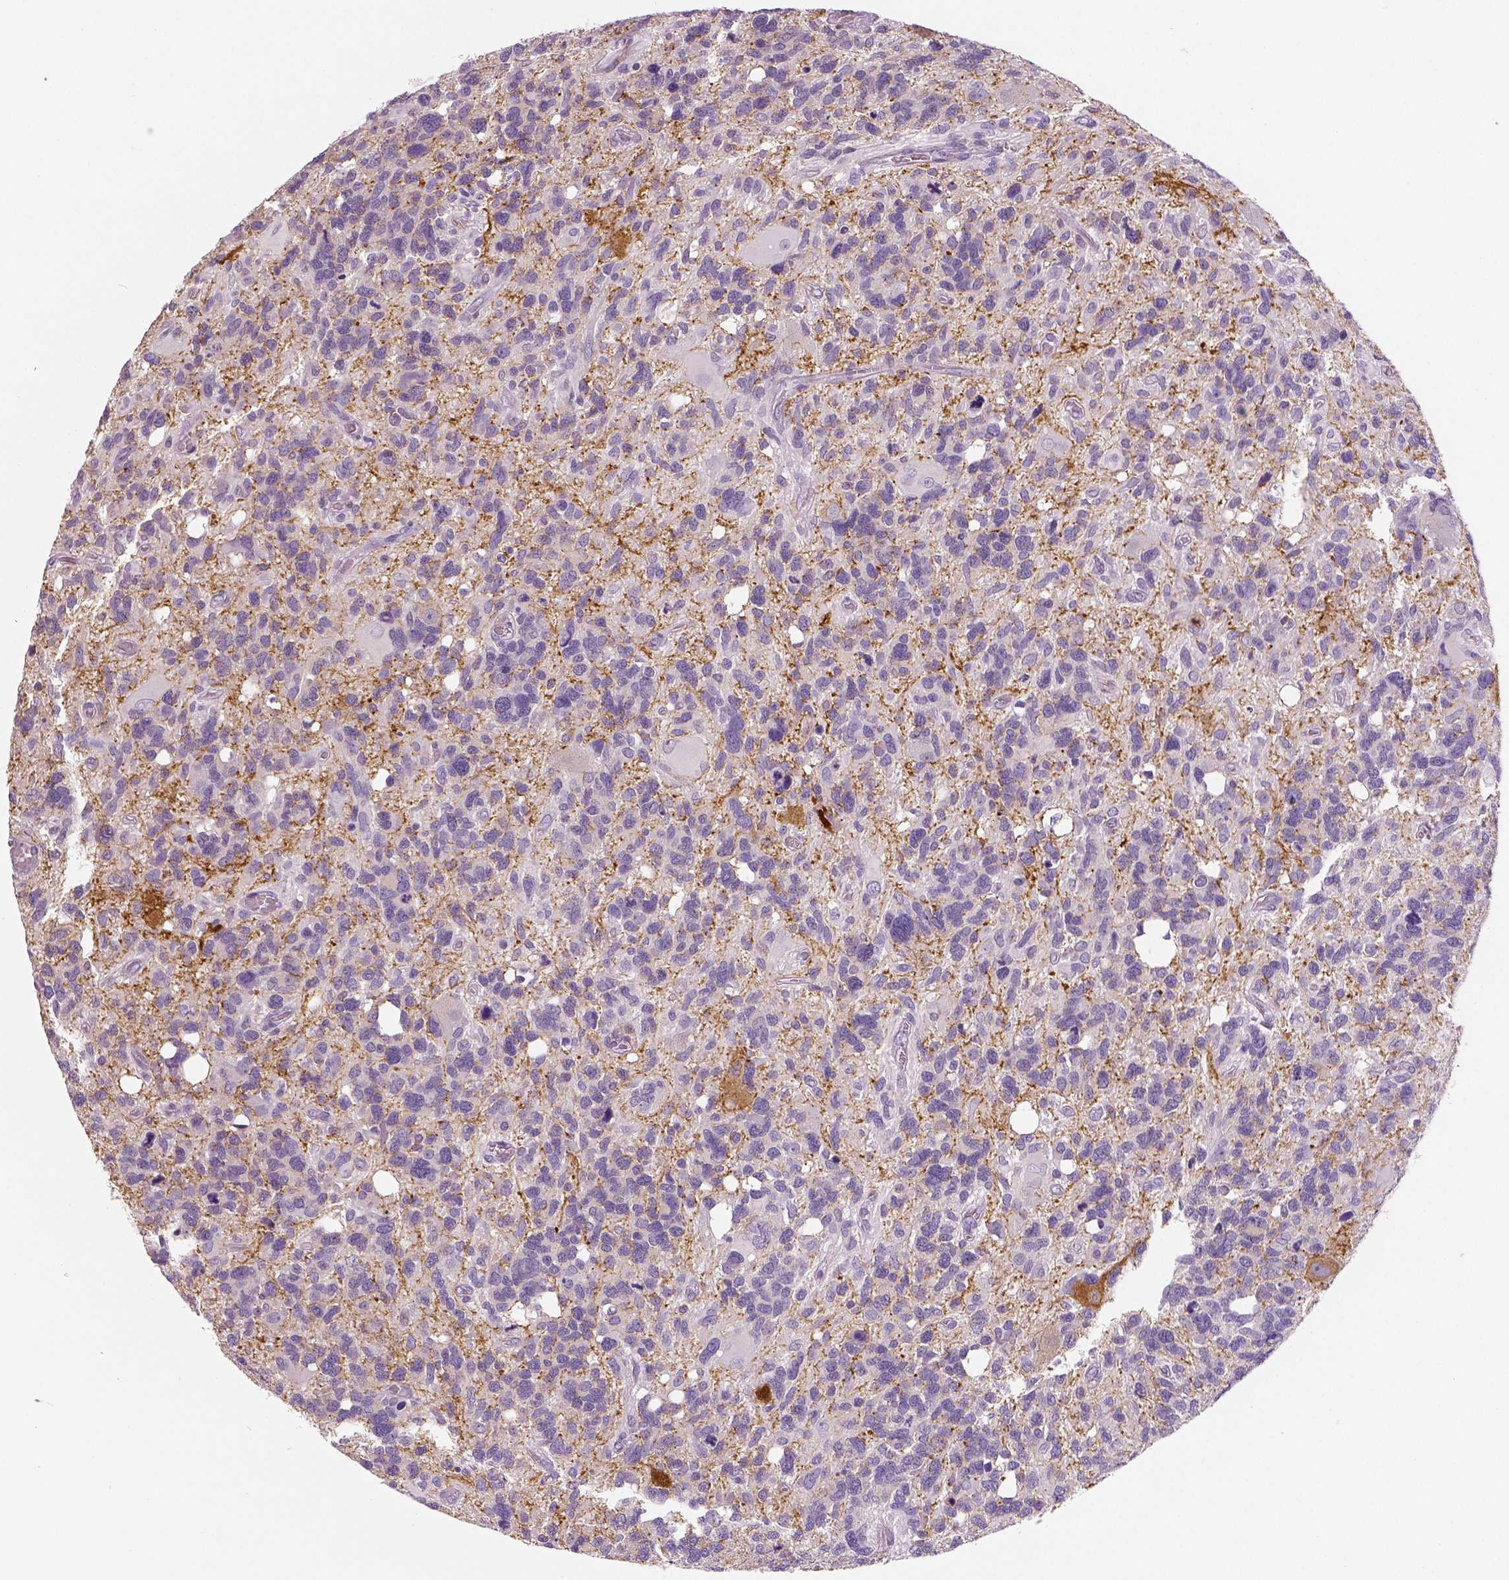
{"staining": {"intensity": "negative", "quantity": "none", "location": "none"}, "tissue": "glioma", "cell_type": "Tumor cells", "image_type": "cancer", "snomed": [{"axis": "morphology", "description": "Glioma, malignant, High grade"}, {"axis": "topography", "description": "Brain"}], "caption": "Image shows no protein positivity in tumor cells of high-grade glioma (malignant) tissue.", "gene": "NECAB2", "patient": {"sex": "male", "age": 49}}